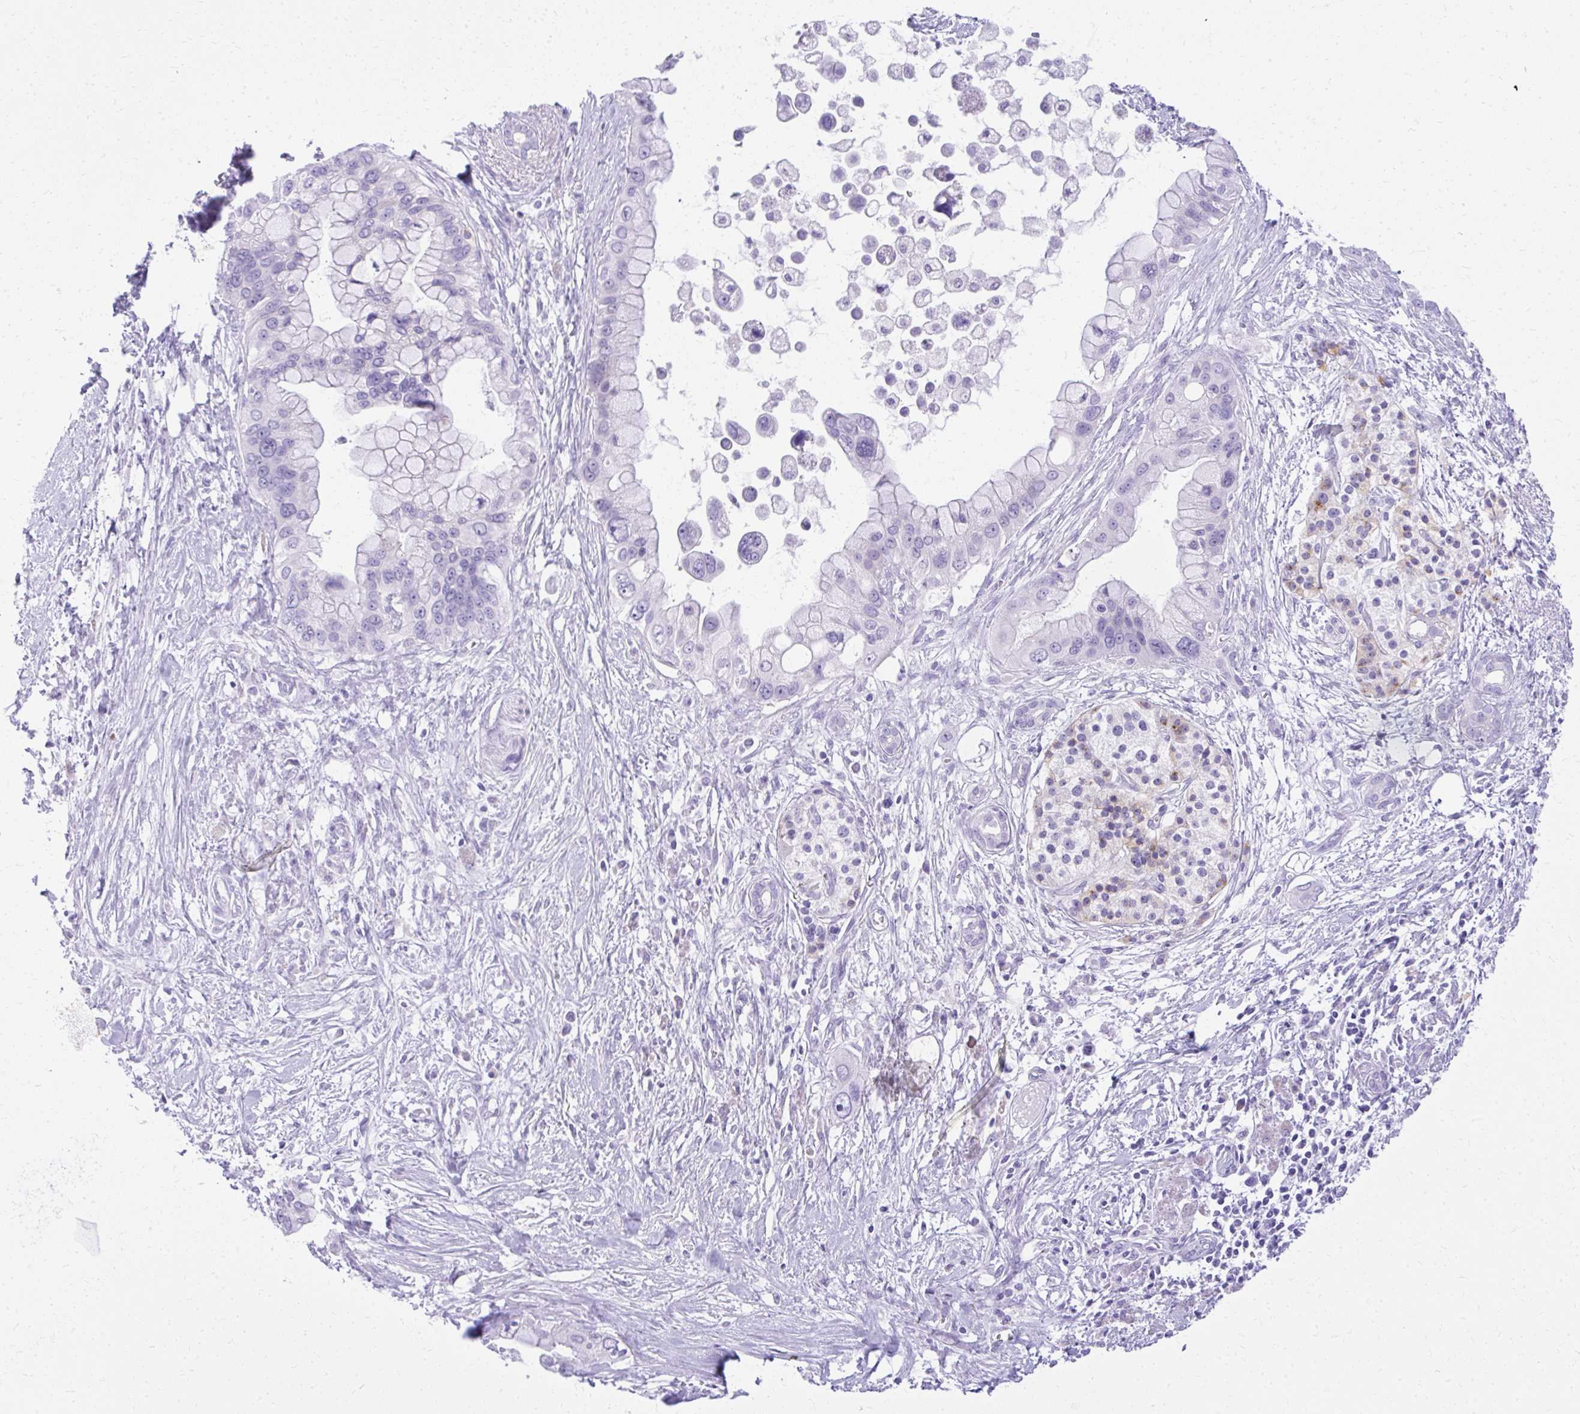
{"staining": {"intensity": "negative", "quantity": "none", "location": "none"}, "tissue": "pancreatic cancer", "cell_type": "Tumor cells", "image_type": "cancer", "snomed": [{"axis": "morphology", "description": "Adenocarcinoma, NOS"}, {"axis": "topography", "description": "Pancreas"}], "caption": "Tumor cells show no significant staining in pancreatic adenocarcinoma. Brightfield microscopy of immunohistochemistry stained with DAB (brown) and hematoxylin (blue), captured at high magnification.", "gene": "PRAP1", "patient": {"sex": "female", "age": 83}}